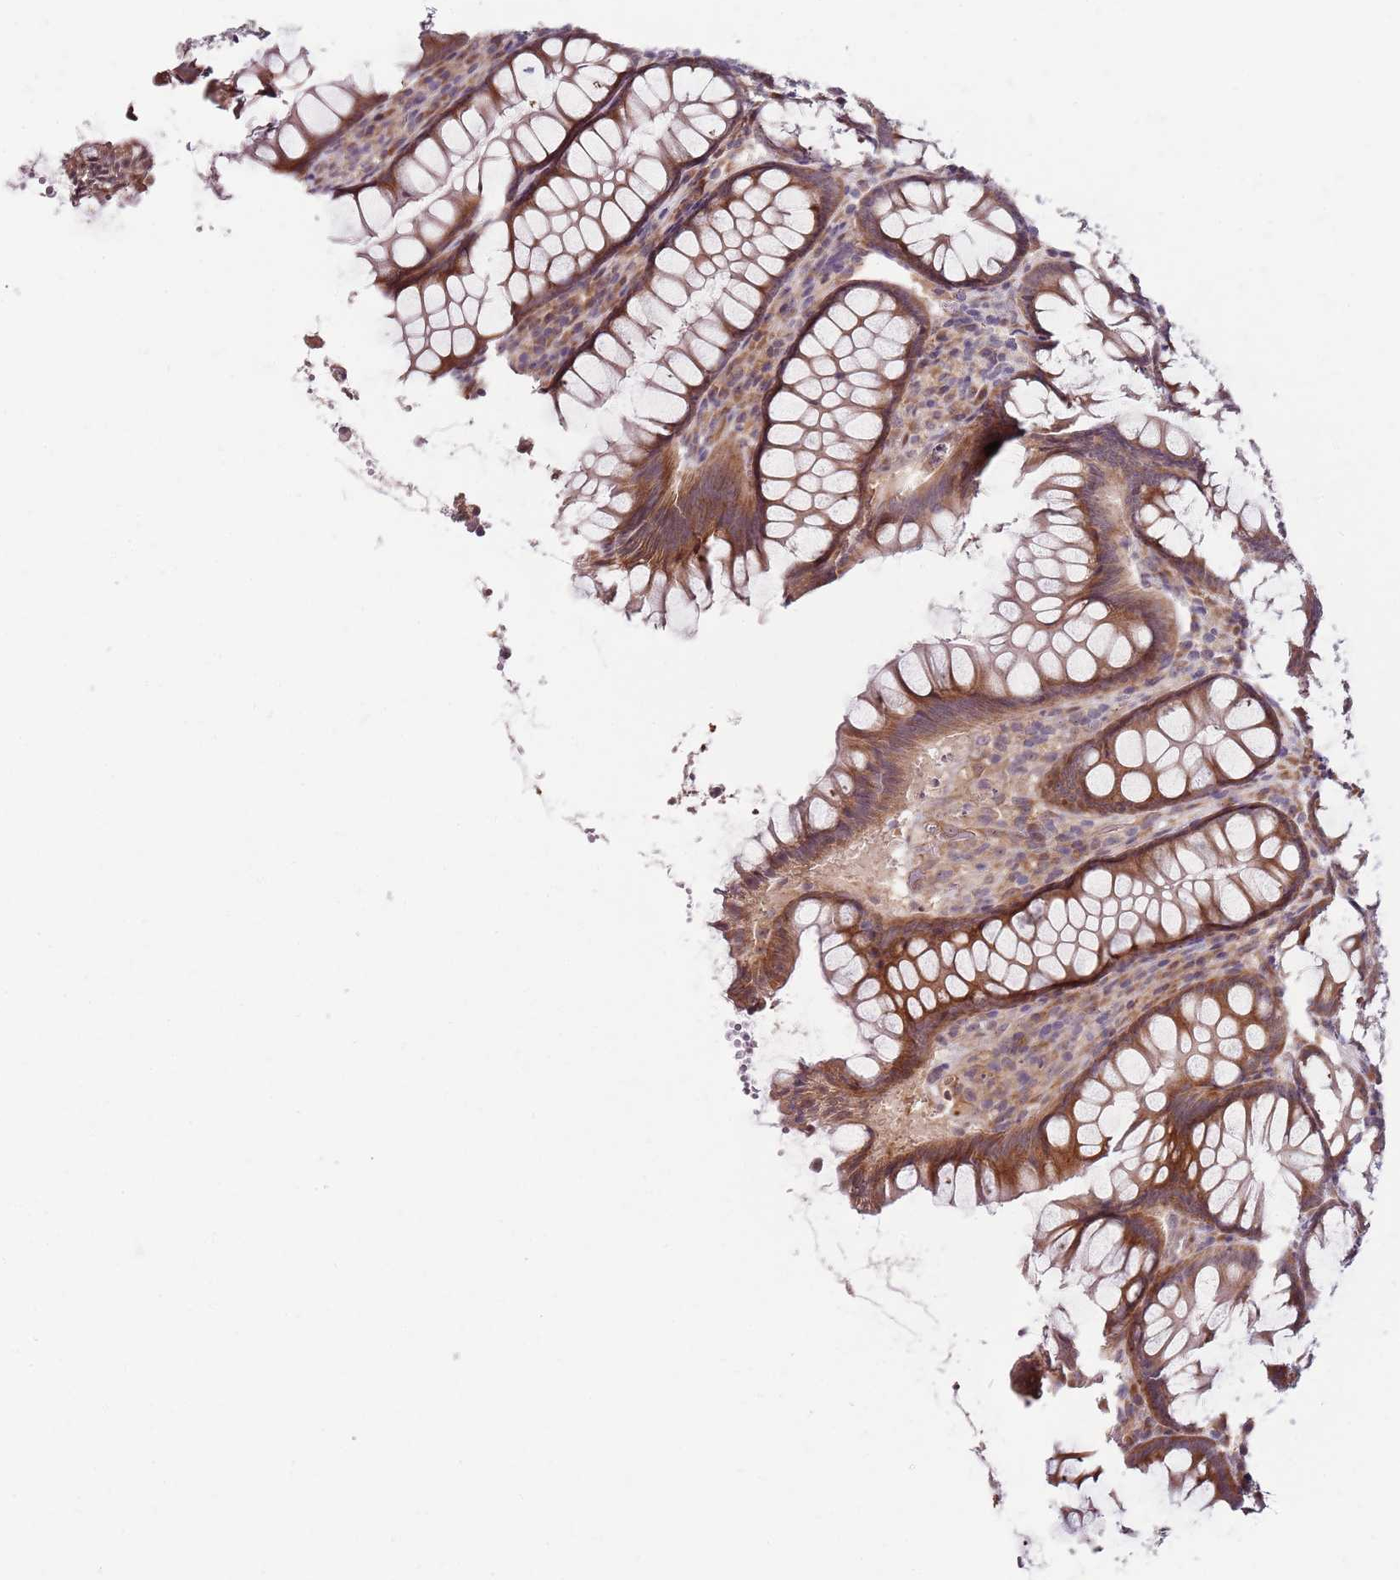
{"staining": {"intensity": "weak", "quantity": "25%-75%", "location": "cytoplasmic/membranous"}, "tissue": "colon", "cell_type": "Endothelial cells", "image_type": "normal", "snomed": [{"axis": "morphology", "description": "Normal tissue, NOS"}, {"axis": "topography", "description": "Colon"}], "caption": "Immunohistochemical staining of unremarkable colon reveals weak cytoplasmic/membranous protein staining in approximately 25%-75% of endothelial cells.", "gene": "FBXL22", "patient": {"sex": "female", "age": 79}}